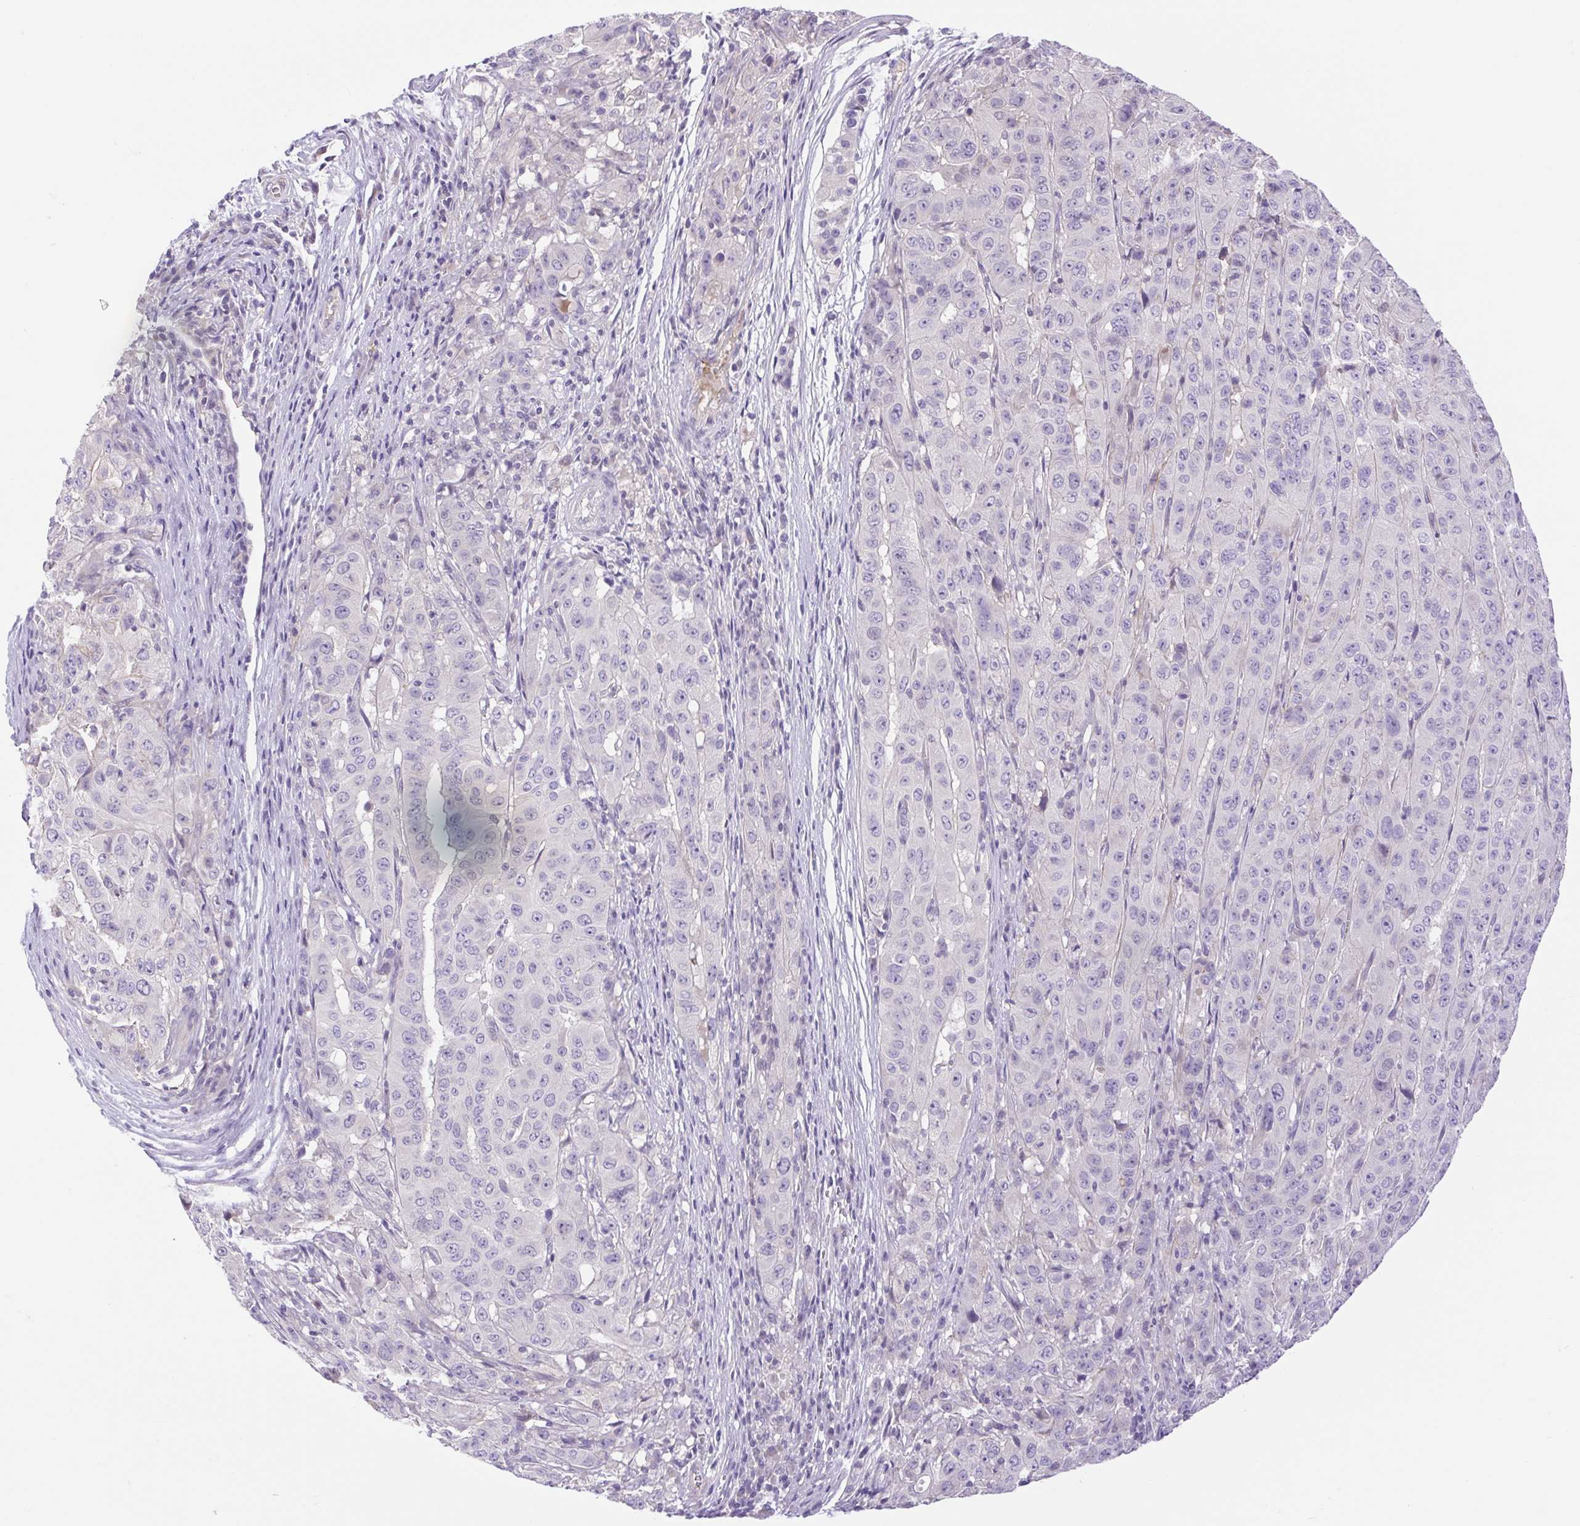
{"staining": {"intensity": "negative", "quantity": "none", "location": "none"}, "tissue": "pancreatic cancer", "cell_type": "Tumor cells", "image_type": "cancer", "snomed": [{"axis": "morphology", "description": "Adenocarcinoma, NOS"}, {"axis": "topography", "description": "Pancreas"}], "caption": "Tumor cells show no significant protein staining in pancreatic adenocarcinoma.", "gene": "FAM177B", "patient": {"sex": "male", "age": 63}}